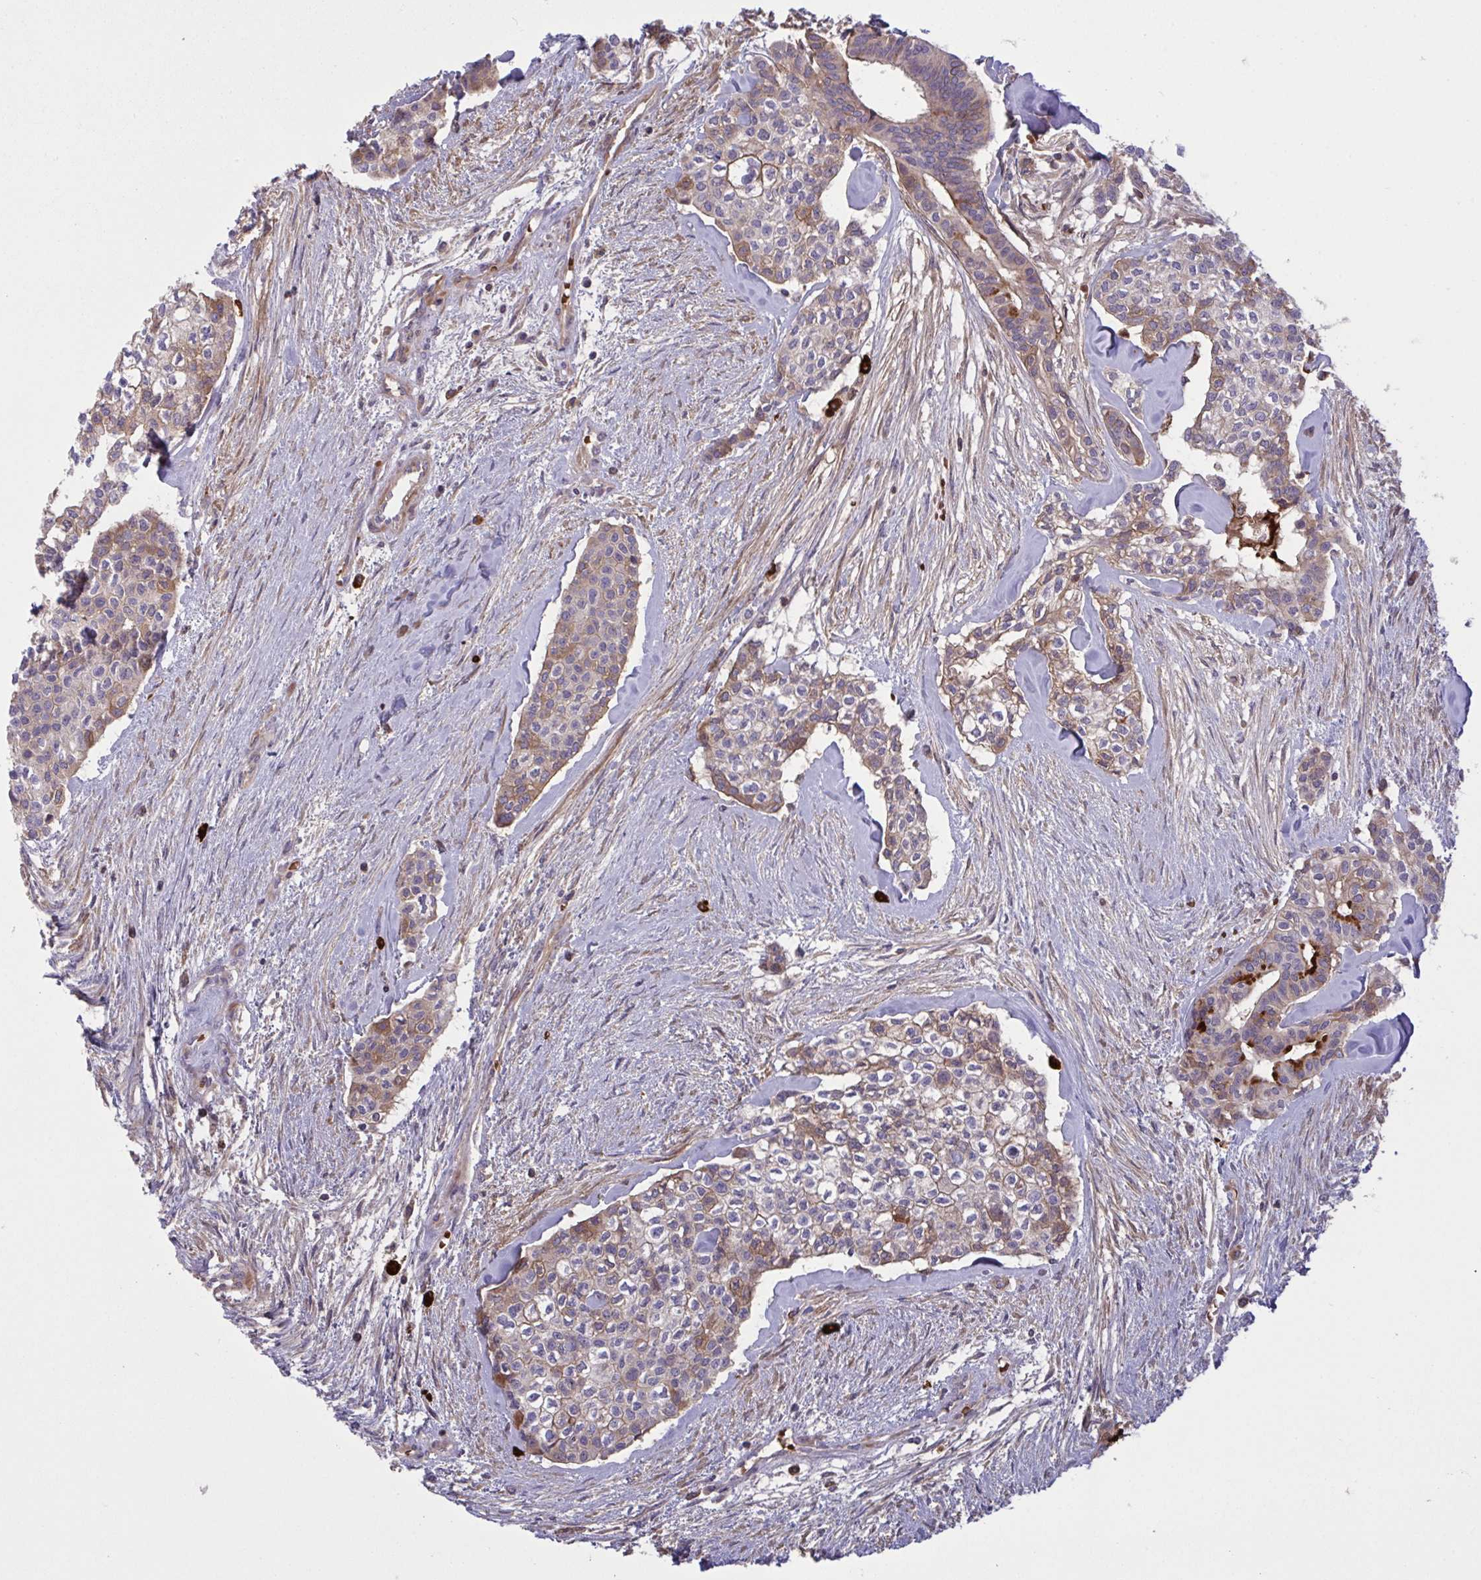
{"staining": {"intensity": "weak", "quantity": "25%-75%", "location": "cytoplasmic/membranous"}, "tissue": "head and neck cancer", "cell_type": "Tumor cells", "image_type": "cancer", "snomed": [{"axis": "morphology", "description": "Adenocarcinoma, NOS"}, {"axis": "topography", "description": "Head-Neck"}], "caption": "Immunohistochemical staining of human head and neck adenocarcinoma exhibits low levels of weak cytoplasmic/membranous positivity in approximately 25%-75% of tumor cells.", "gene": "IL1R1", "patient": {"sex": "male", "age": 81}}